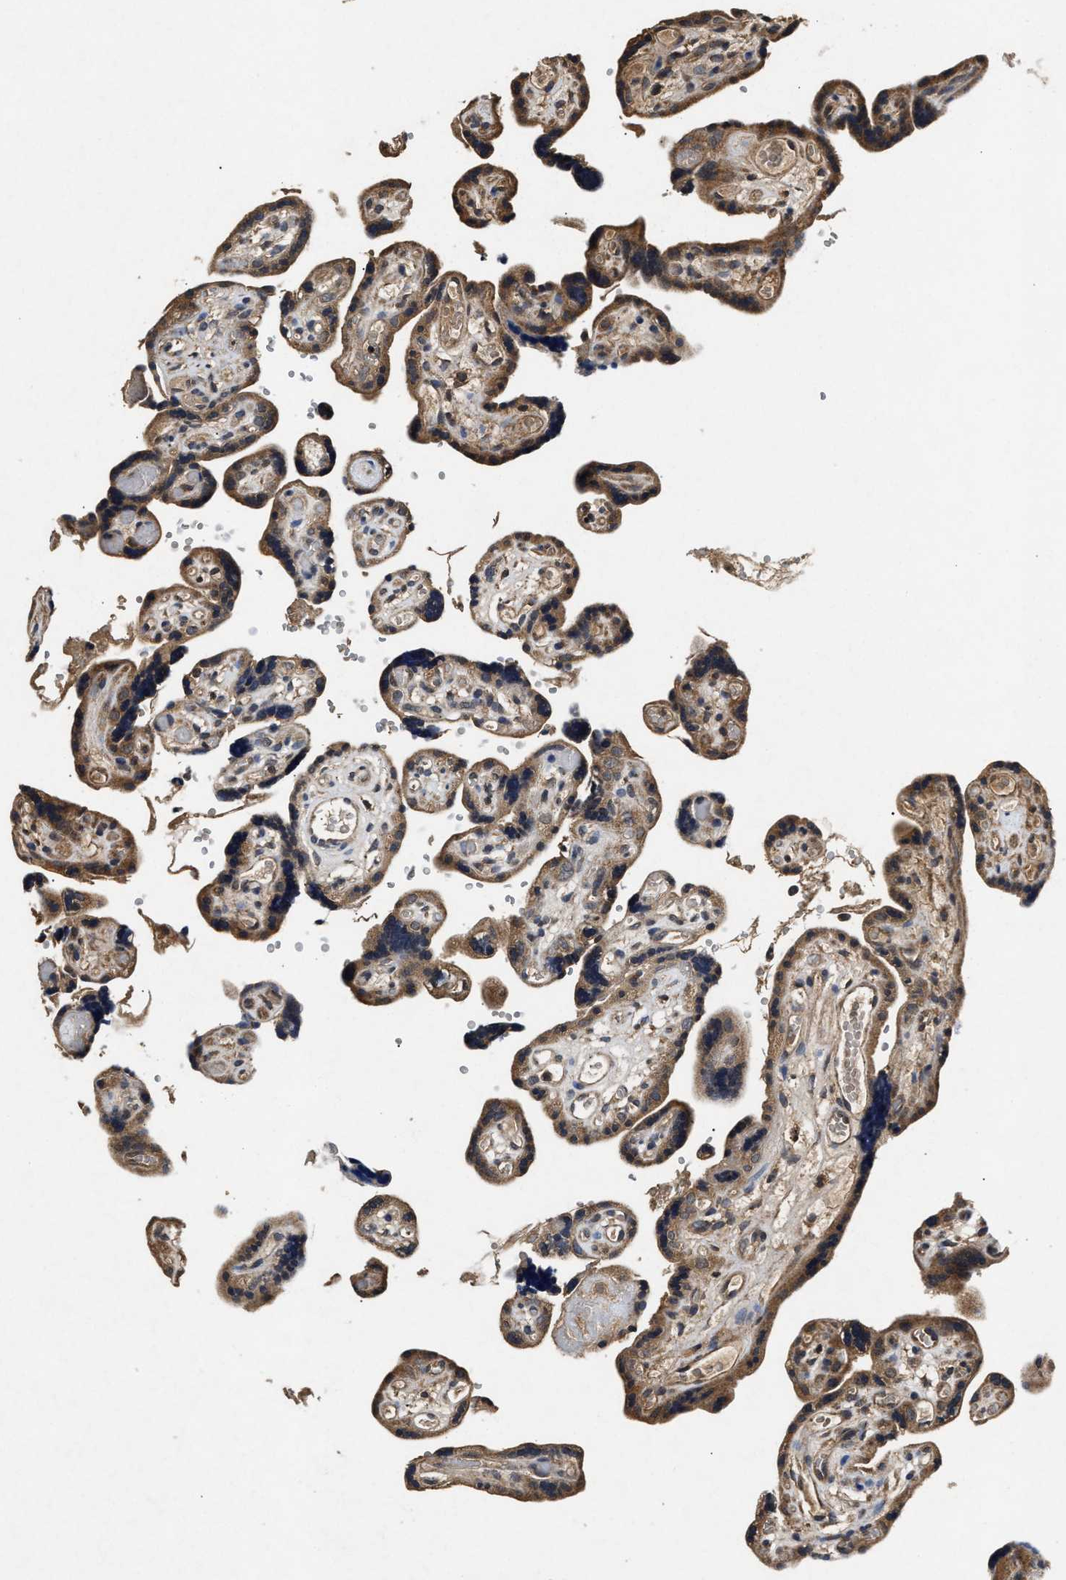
{"staining": {"intensity": "moderate", "quantity": ">75%", "location": "cytoplasmic/membranous"}, "tissue": "placenta", "cell_type": "Trophoblastic cells", "image_type": "normal", "snomed": [{"axis": "morphology", "description": "Normal tissue, NOS"}, {"axis": "topography", "description": "Placenta"}], "caption": "Protein staining reveals moderate cytoplasmic/membranous expression in approximately >75% of trophoblastic cells in benign placenta.", "gene": "PDAP1", "patient": {"sex": "female", "age": 30}}